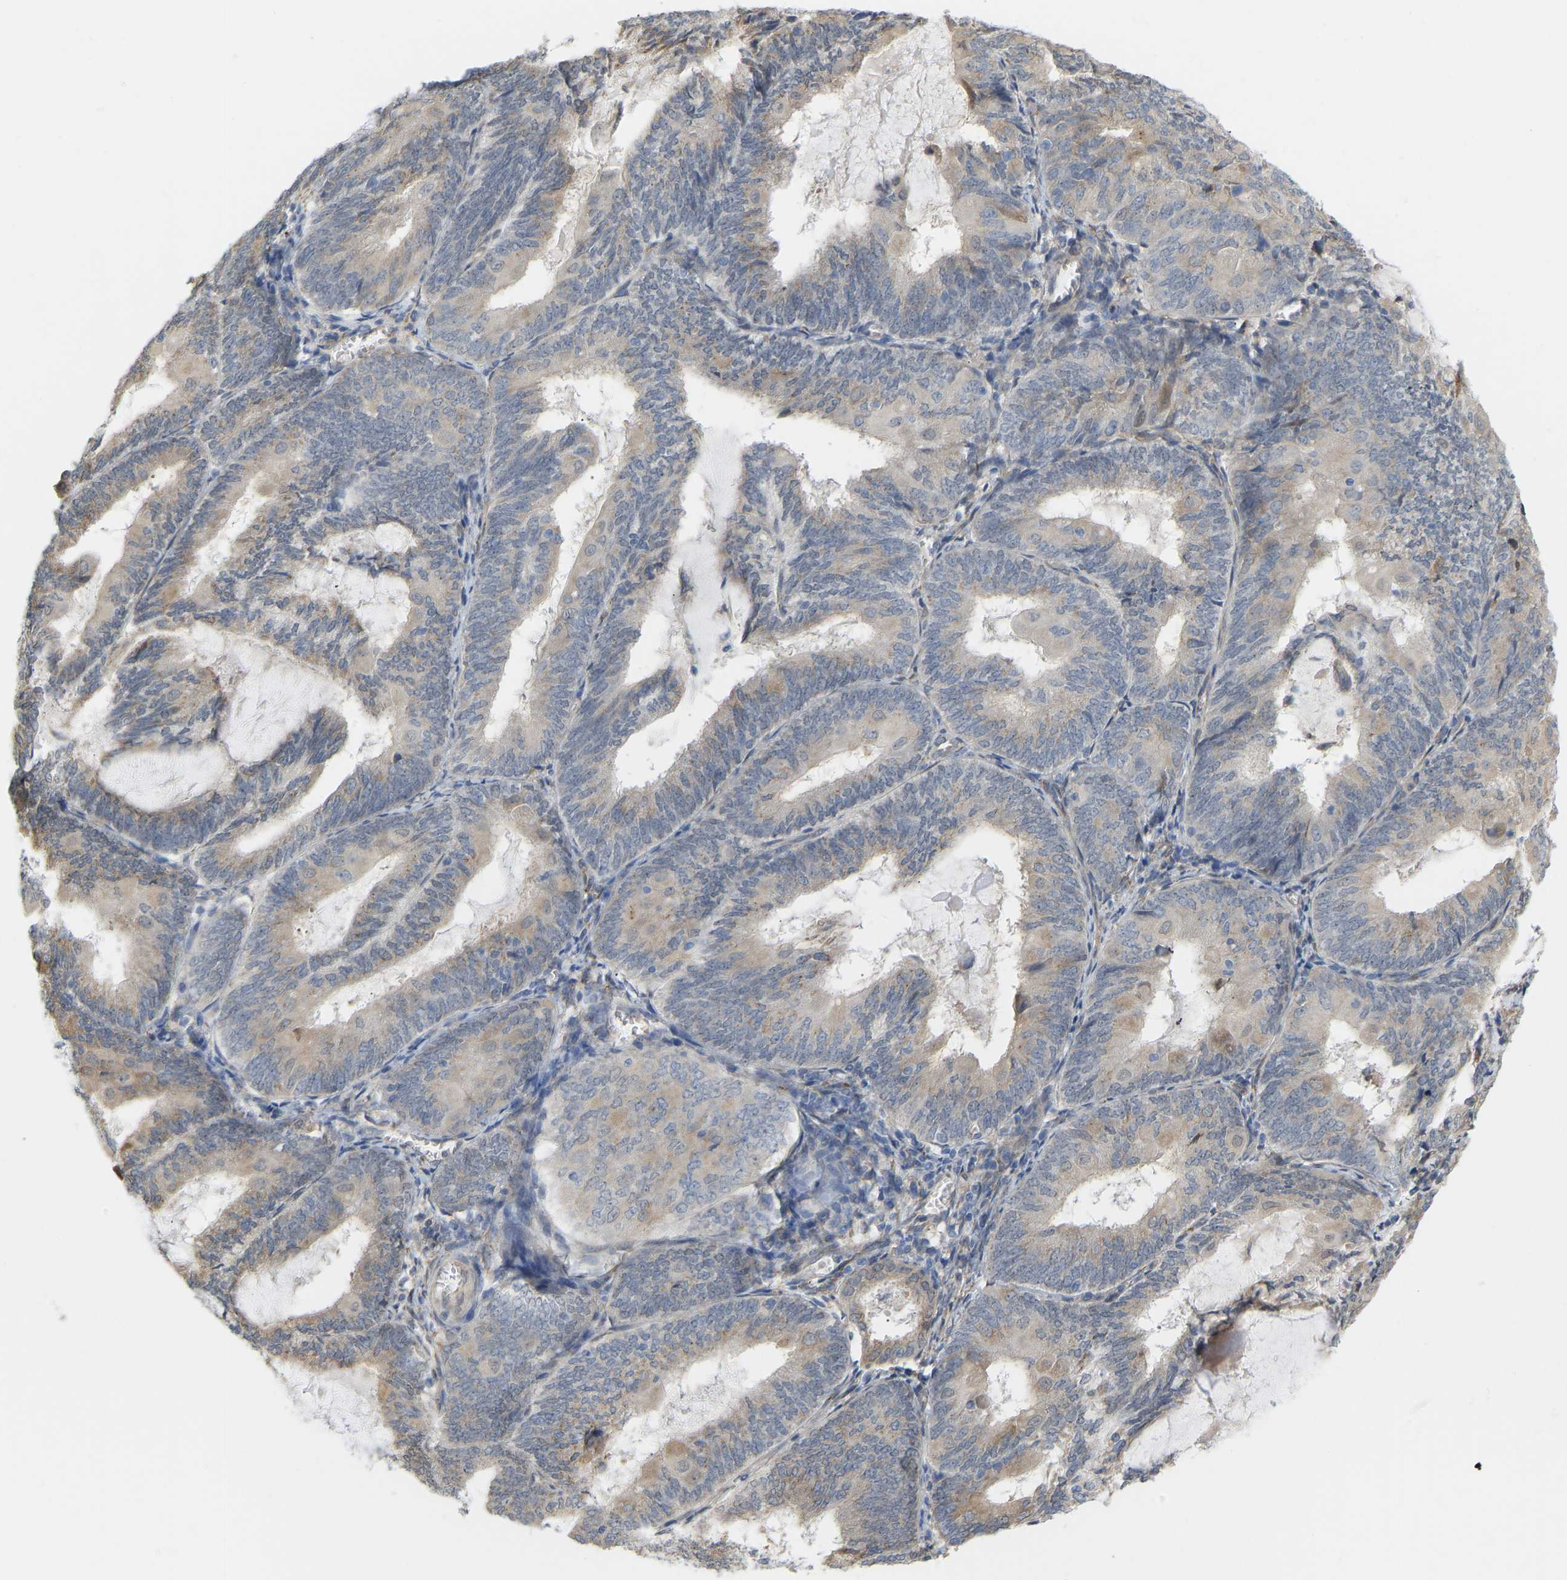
{"staining": {"intensity": "weak", "quantity": ">75%", "location": "cytoplasmic/membranous"}, "tissue": "endometrial cancer", "cell_type": "Tumor cells", "image_type": "cancer", "snomed": [{"axis": "morphology", "description": "Adenocarcinoma, NOS"}, {"axis": "topography", "description": "Endometrium"}], "caption": "Protein analysis of adenocarcinoma (endometrial) tissue exhibits weak cytoplasmic/membranous staining in approximately >75% of tumor cells.", "gene": "BEND3", "patient": {"sex": "female", "age": 81}}